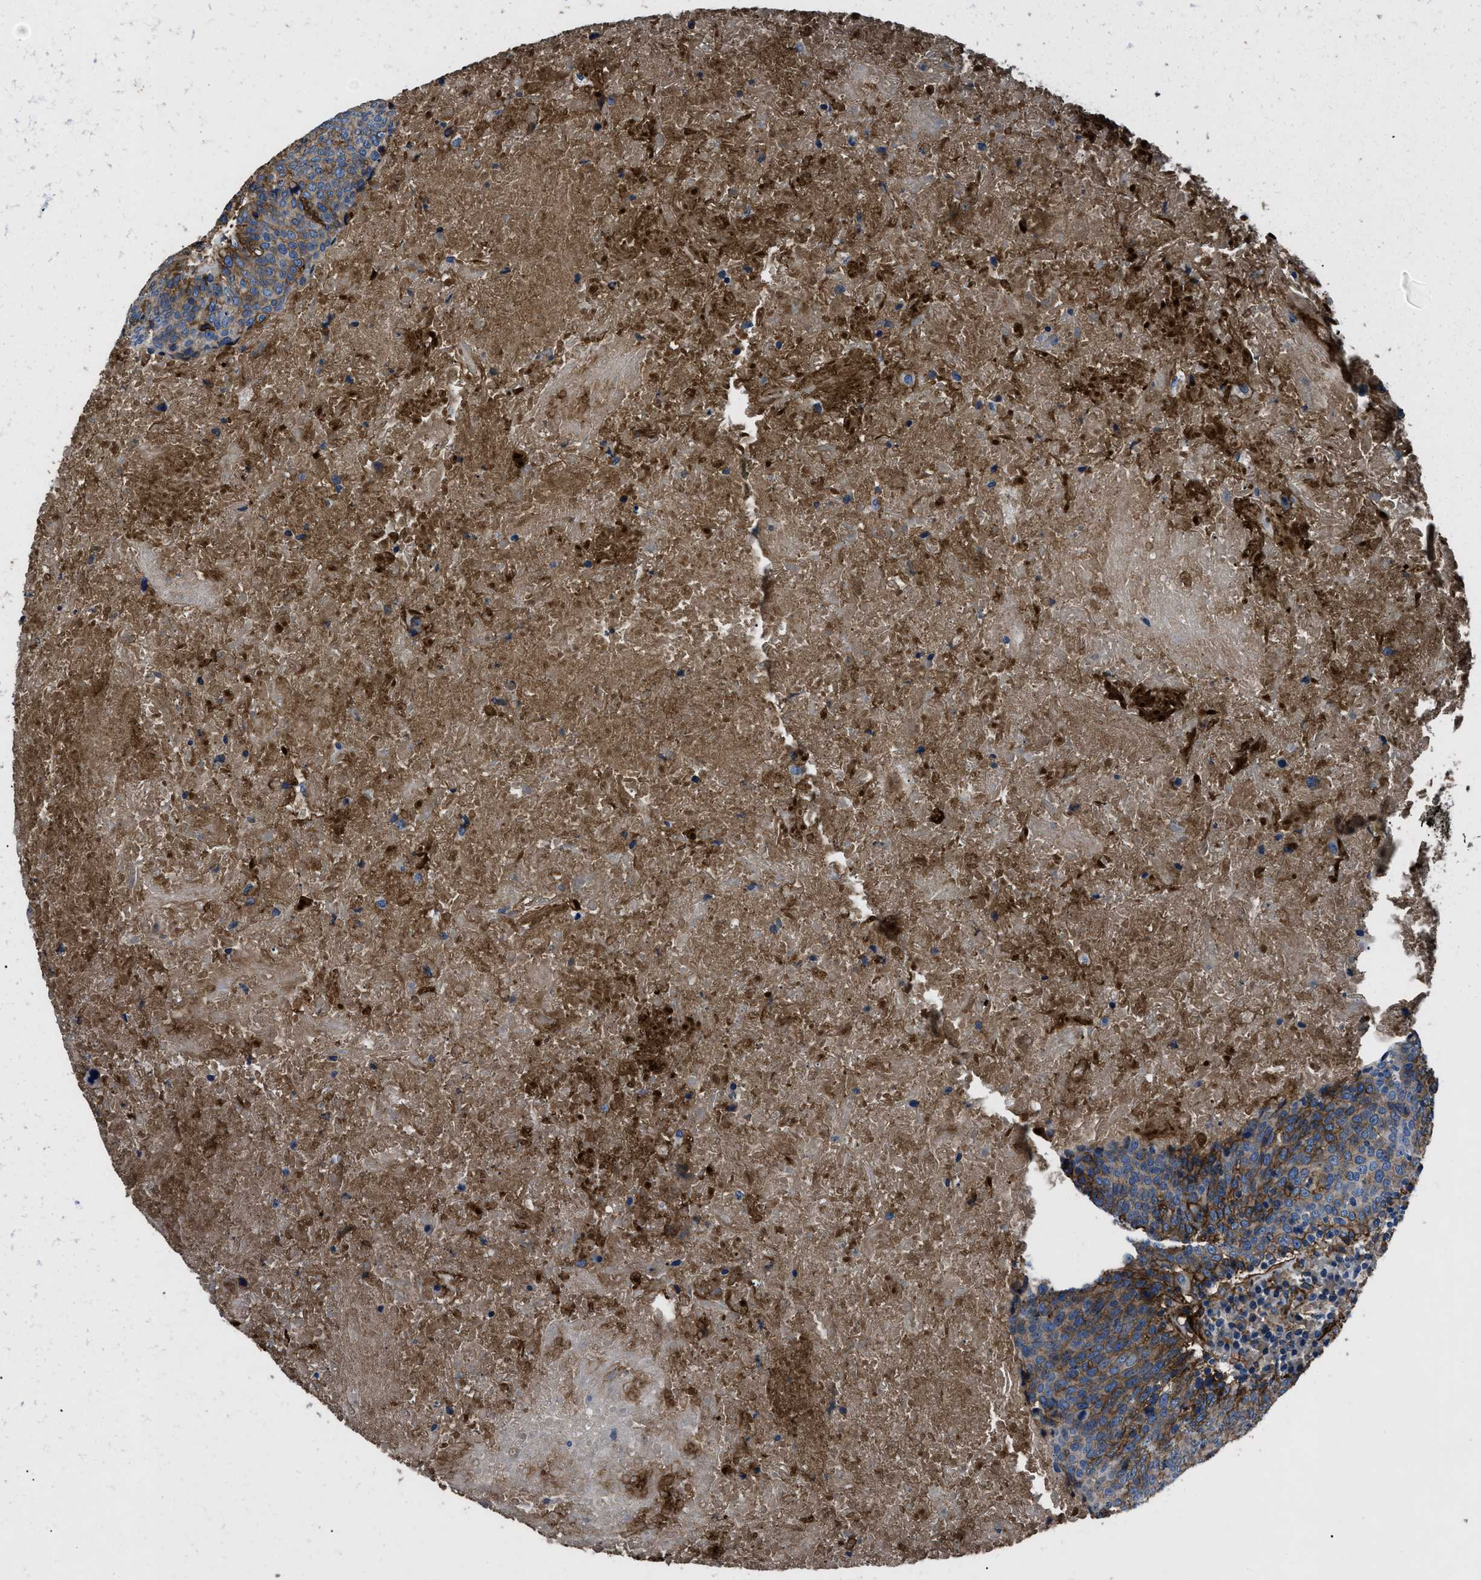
{"staining": {"intensity": "moderate", "quantity": ">75%", "location": "cytoplasmic/membranous"}, "tissue": "head and neck cancer", "cell_type": "Tumor cells", "image_type": "cancer", "snomed": [{"axis": "morphology", "description": "Squamous cell carcinoma, NOS"}, {"axis": "morphology", "description": "Squamous cell carcinoma, metastatic, NOS"}, {"axis": "topography", "description": "Lymph node"}, {"axis": "topography", "description": "Head-Neck"}], "caption": "Head and neck metastatic squamous cell carcinoma stained for a protein (brown) displays moderate cytoplasmic/membranous positive positivity in approximately >75% of tumor cells.", "gene": "CD276", "patient": {"sex": "male", "age": 62}}